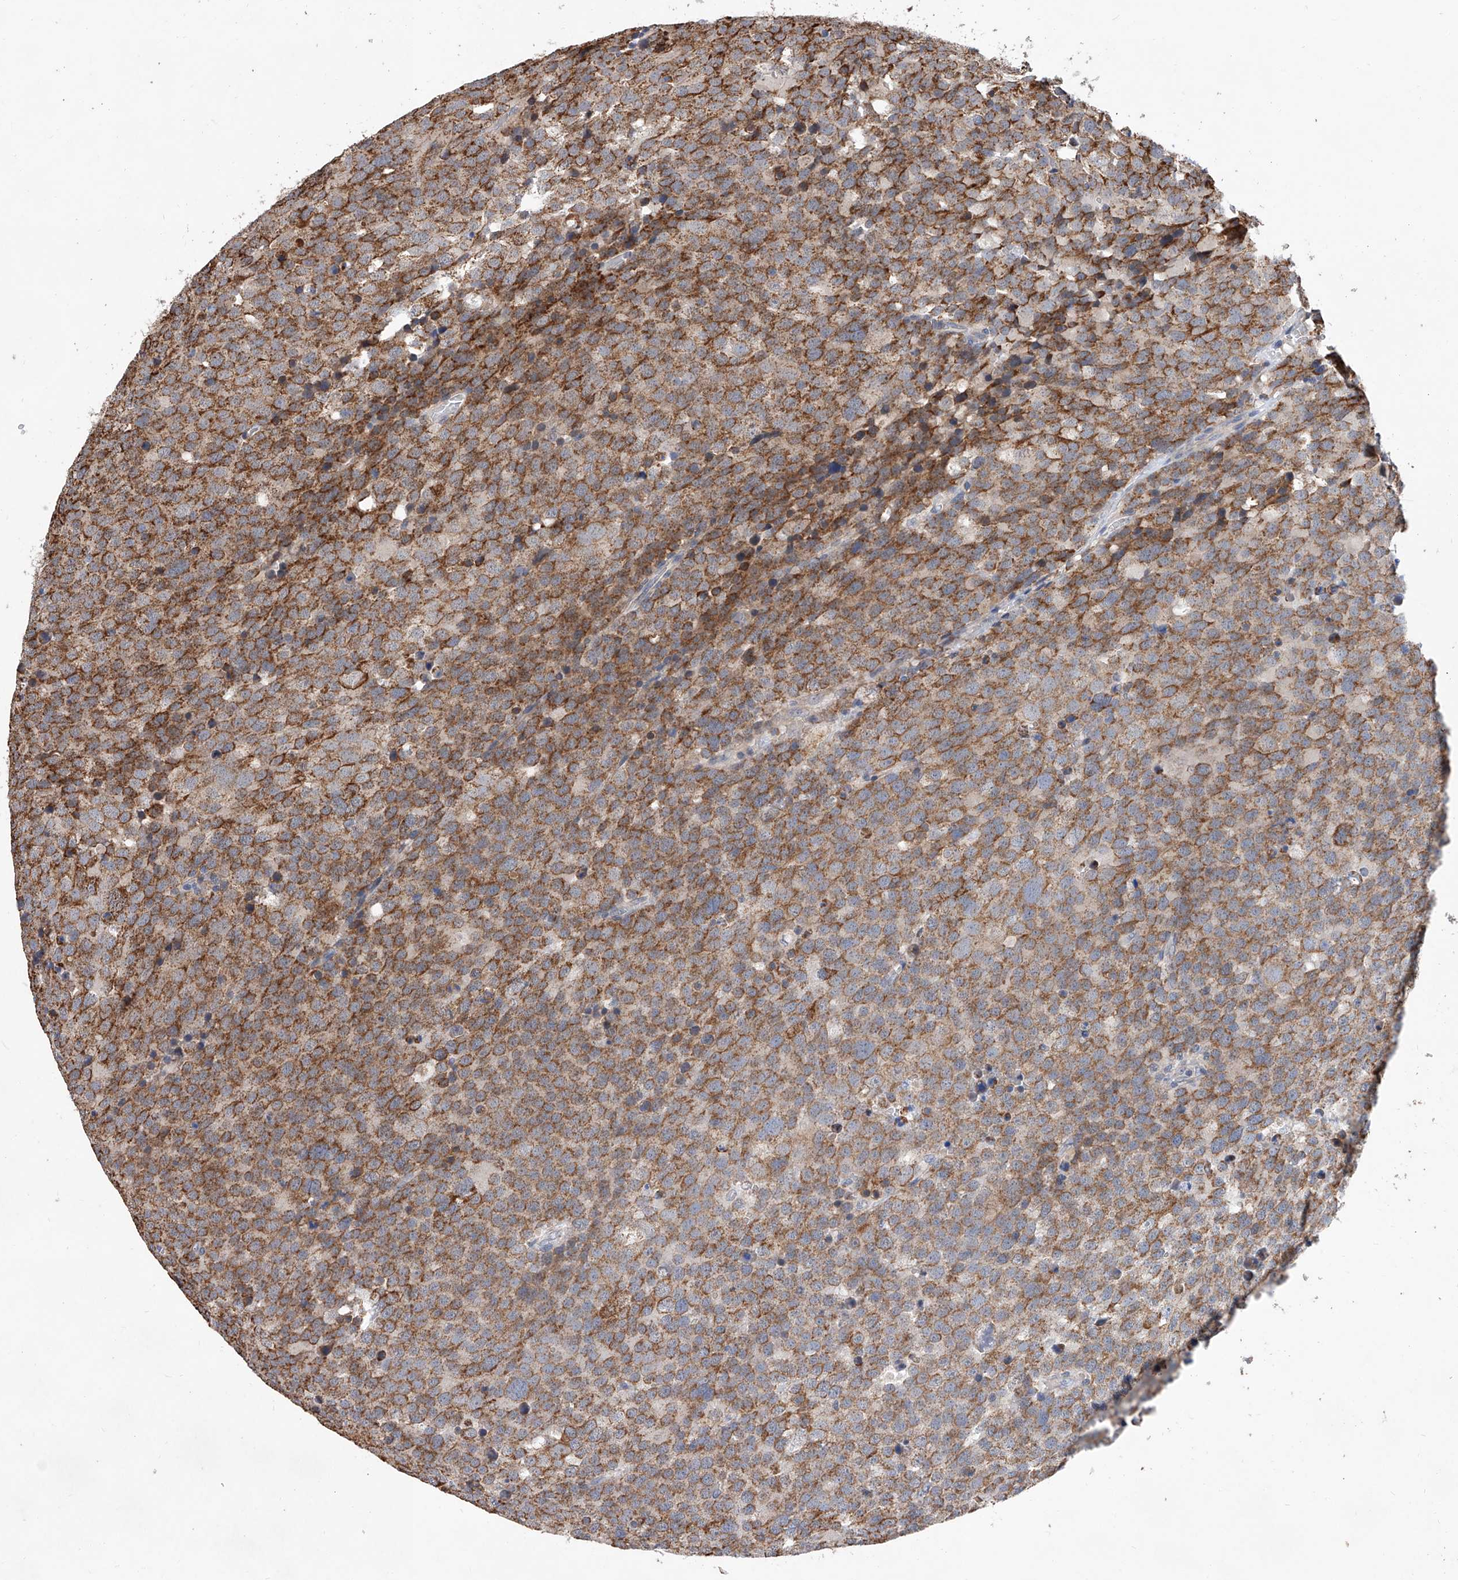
{"staining": {"intensity": "moderate", "quantity": ">75%", "location": "cytoplasmic/membranous"}, "tissue": "testis cancer", "cell_type": "Tumor cells", "image_type": "cancer", "snomed": [{"axis": "morphology", "description": "Seminoma, NOS"}, {"axis": "topography", "description": "Testis"}], "caption": "IHC staining of testis cancer, which shows medium levels of moderate cytoplasmic/membranous expression in approximately >75% of tumor cells indicating moderate cytoplasmic/membranous protein staining. The staining was performed using DAB (3,3'-diaminobenzidine) (brown) for protein detection and nuclei were counterstained in hematoxylin (blue).", "gene": "MFSD4B", "patient": {"sex": "male", "age": 71}}